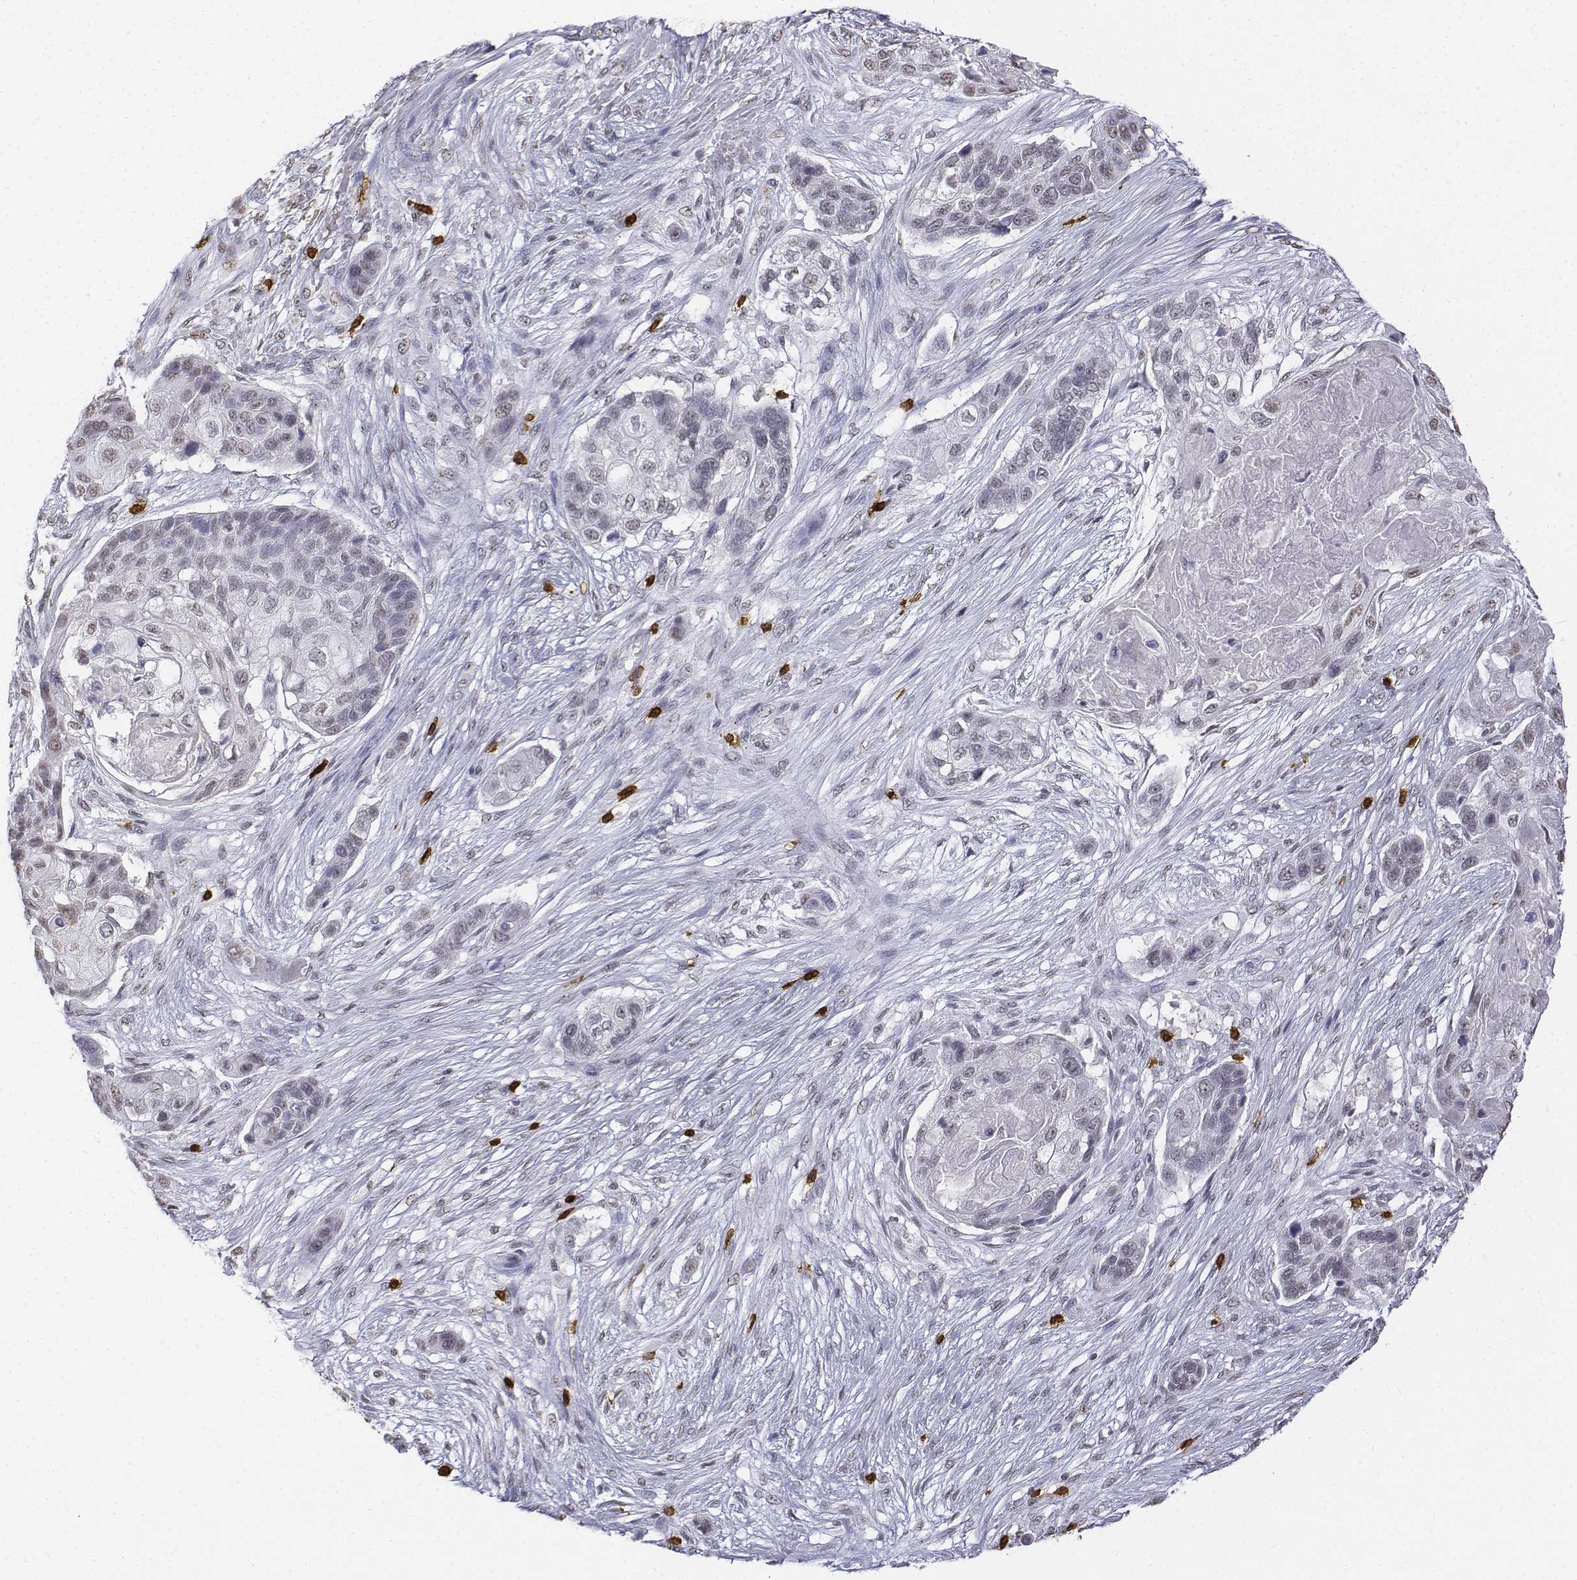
{"staining": {"intensity": "negative", "quantity": "none", "location": "none"}, "tissue": "lung cancer", "cell_type": "Tumor cells", "image_type": "cancer", "snomed": [{"axis": "morphology", "description": "Squamous cell carcinoma, NOS"}, {"axis": "topography", "description": "Lung"}], "caption": "Lung squamous cell carcinoma stained for a protein using immunohistochemistry (IHC) displays no expression tumor cells.", "gene": "CD3E", "patient": {"sex": "male", "age": 69}}